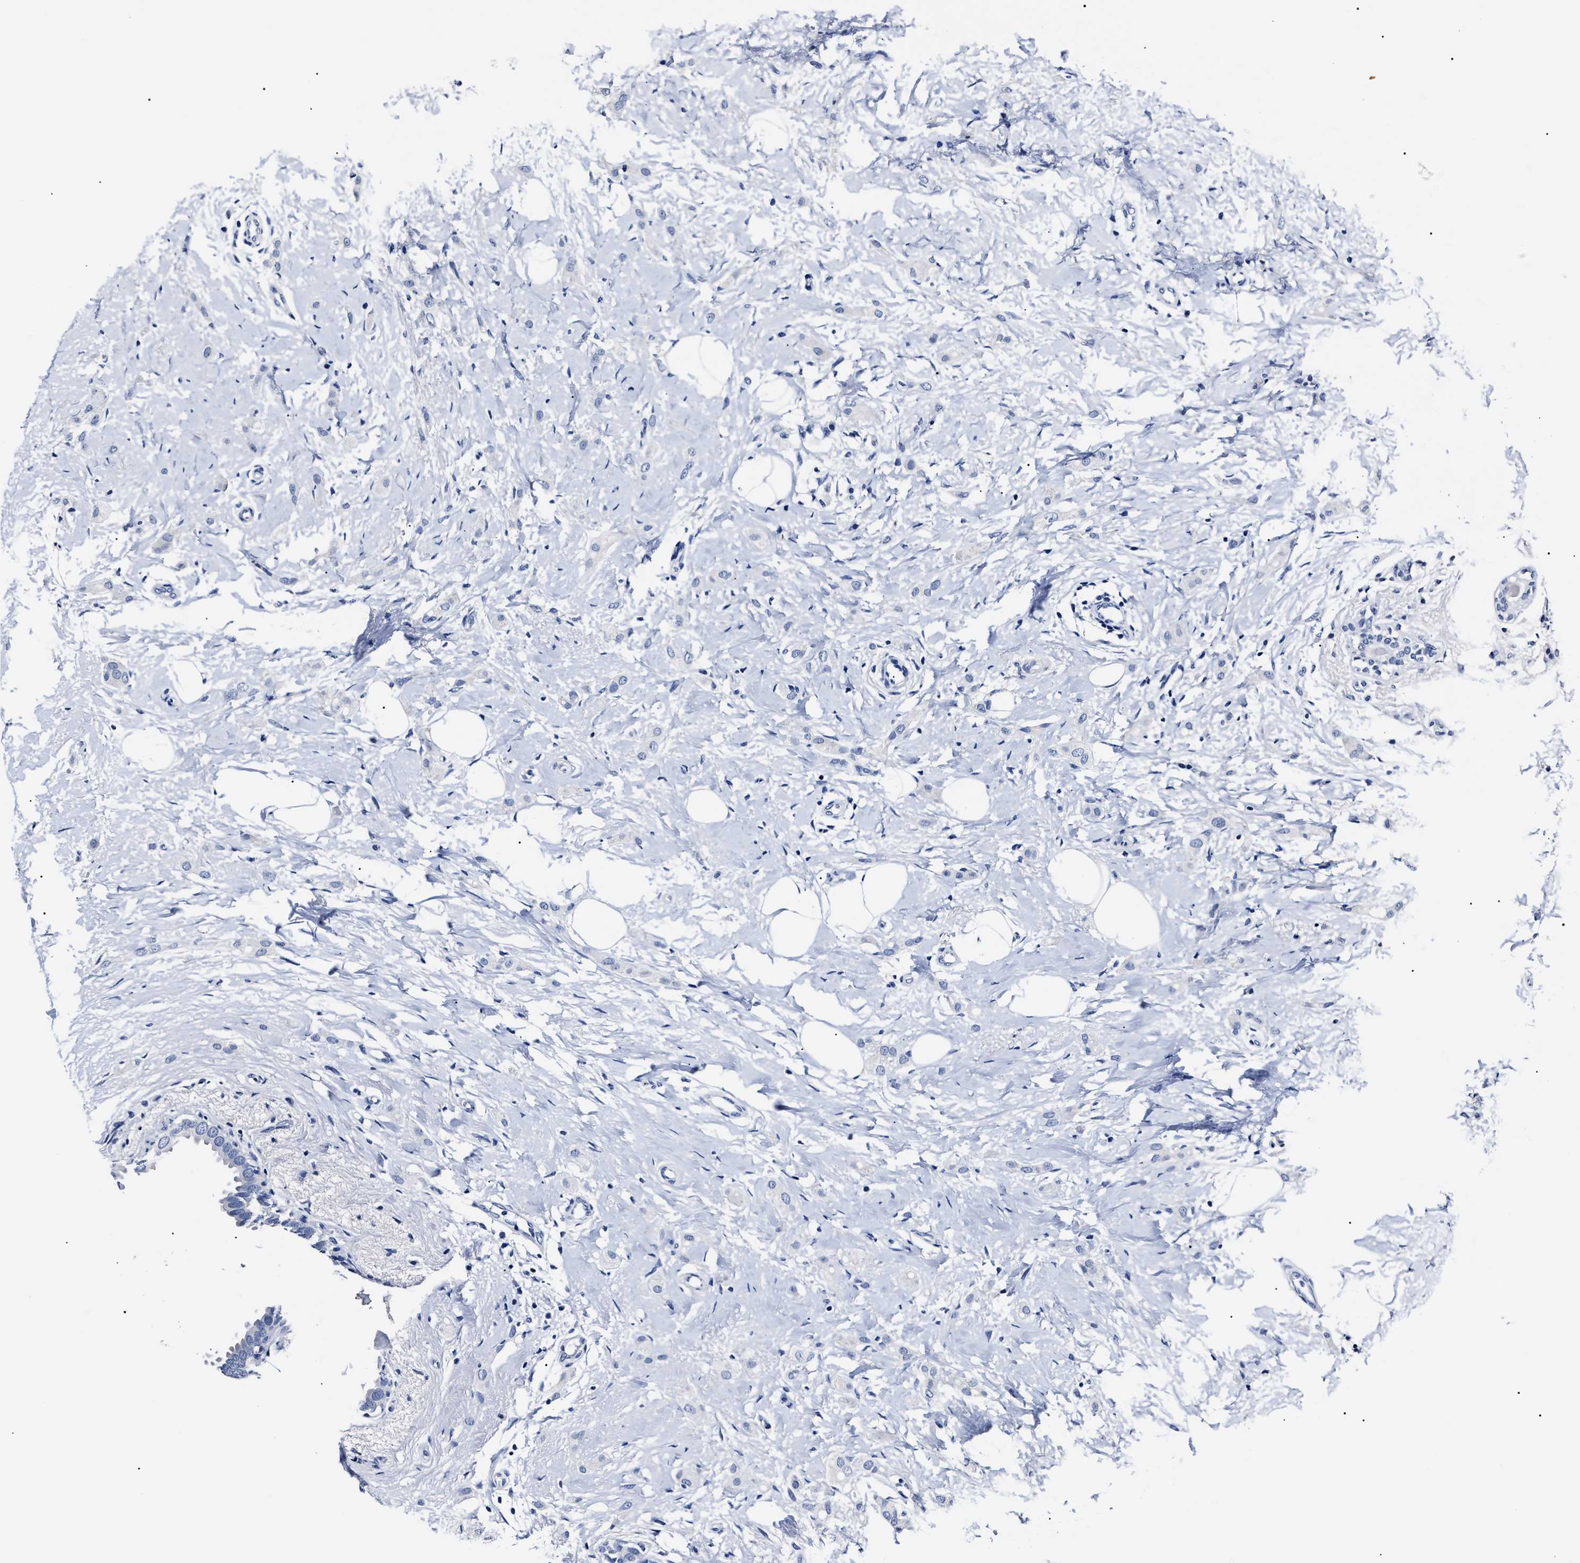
{"staining": {"intensity": "negative", "quantity": "none", "location": "none"}, "tissue": "breast cancer", "cell_type": "Tumor cells", "image_type": "cancer", "snomed": [{"axis": "morphology", "description": "Lobular carcinoma"}, {"axis": "topography", "description": "Breast"}], "caption": "Human breast cancer stained for a protein using immunohistochemistry (IHC) demonstrates no staining in tumor cells.", "gene": "ALPG", "patient": {"sex": "female", "age": 55}}